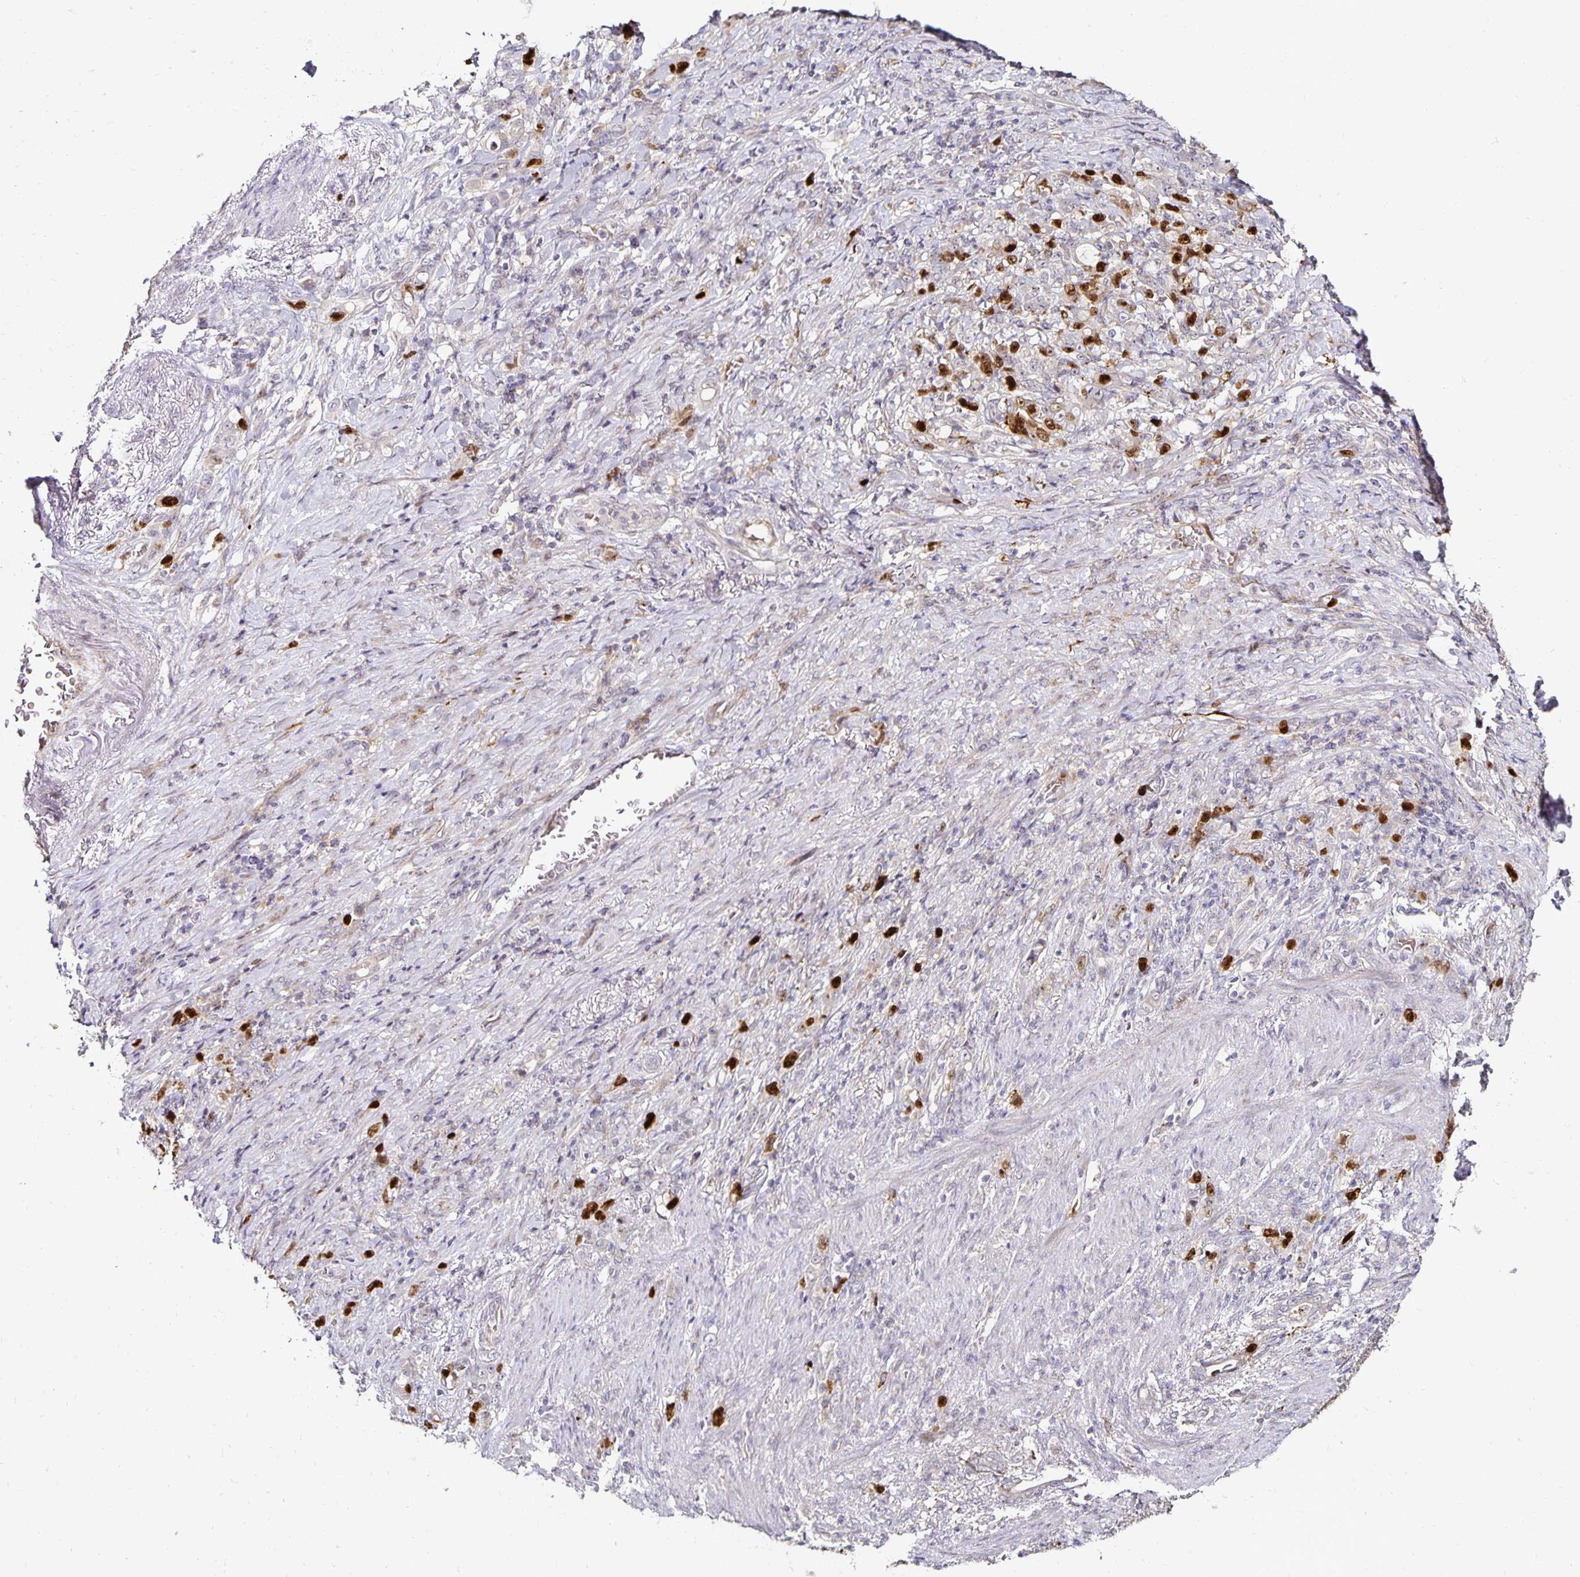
{"staining": {"intensity": "strong", "quantity": "<25%", "location": "nuclear"}, "tissue": "stomach cancer", "cell_type": "Tumor cells", "image_type": "cancer", "snomed": [{"axis": "morphology", "description": "Adenocarcinoma, NOS"}, {"axis": "topography", "description": "Stomach"}], "caption": "Immunohistochemistry of human stomach cancer reveals medium levels of strong nuclear positivity in approximately <25% of tumor cells.", "gene": "ANLN", "patient": {"sex": "female", "age": 79}}